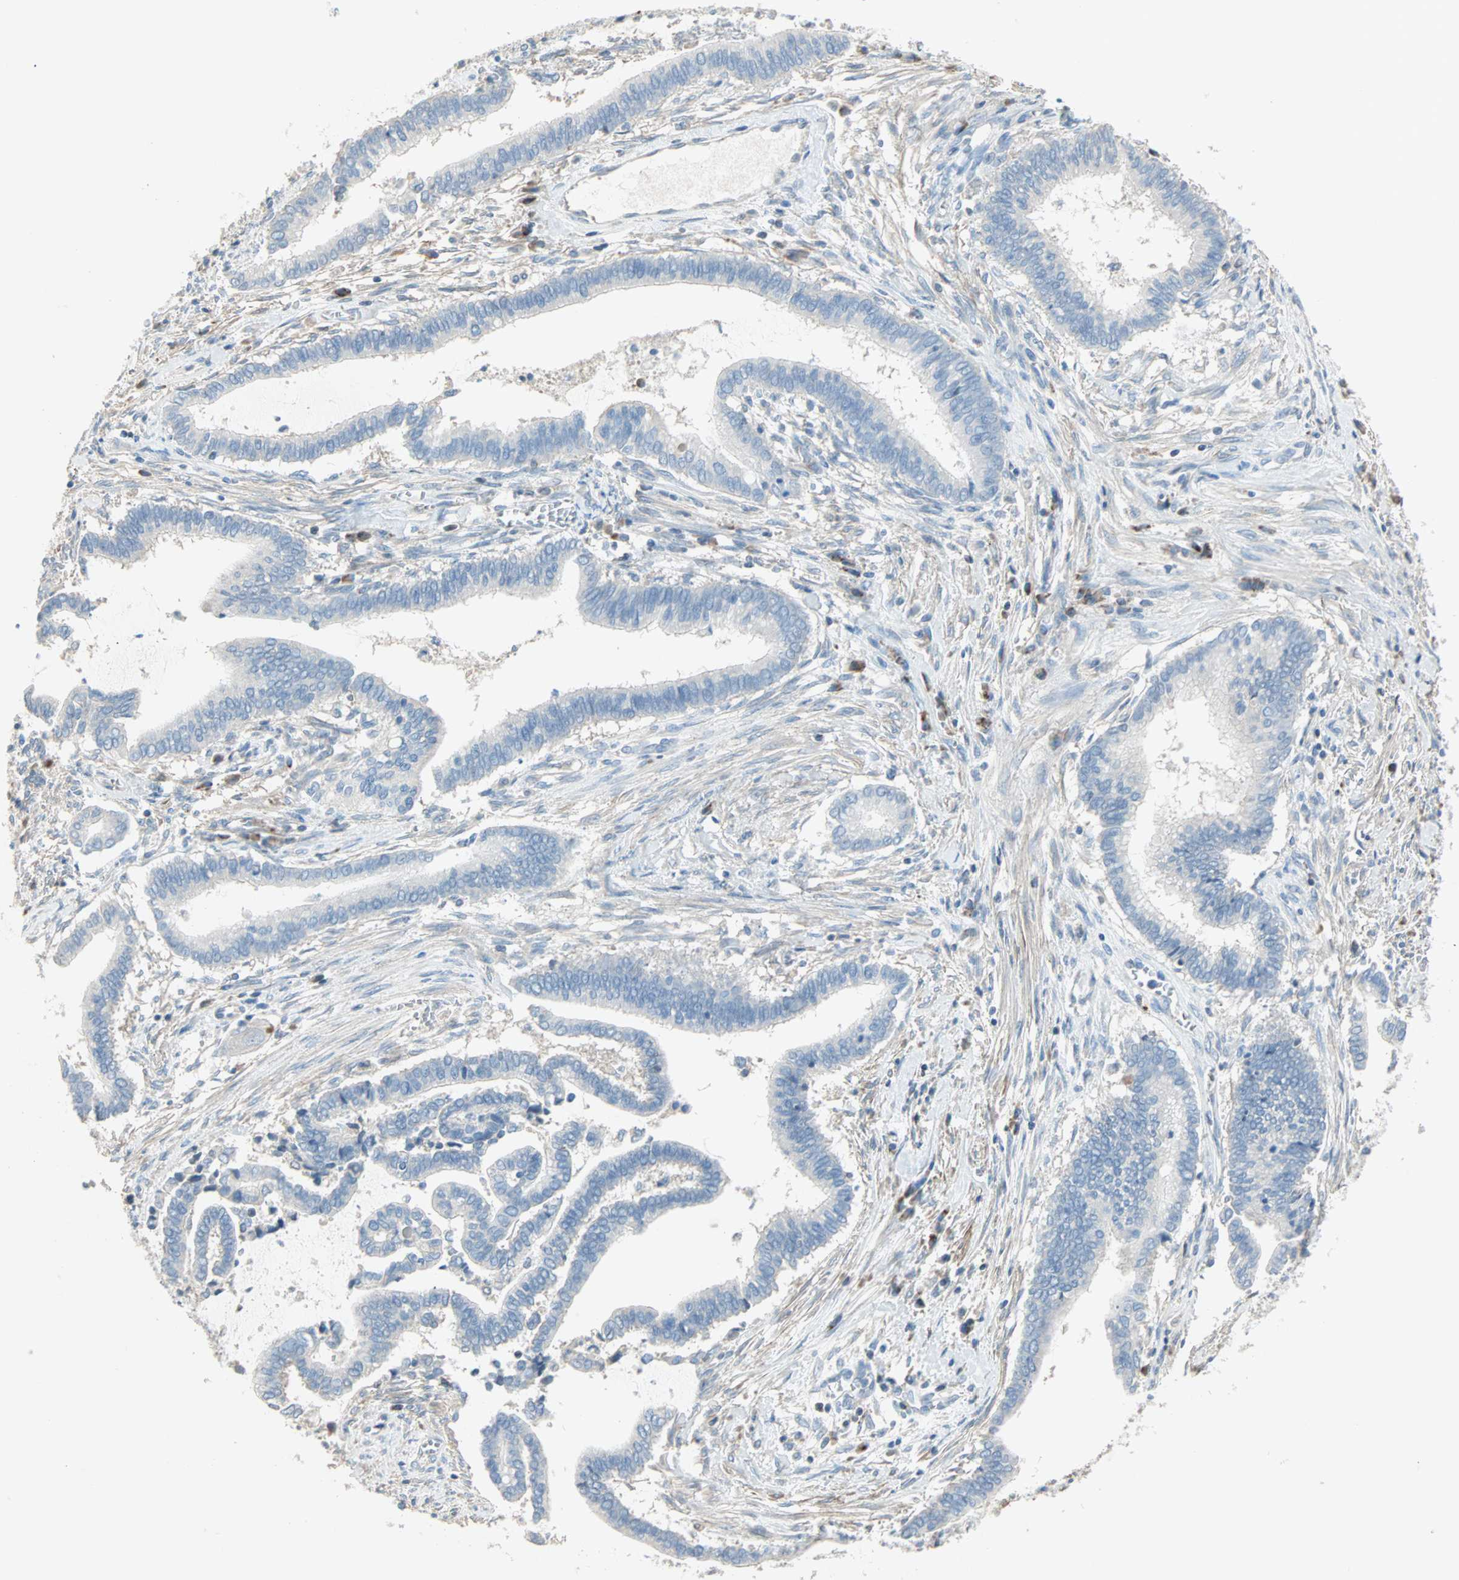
{"staining": {"intensity": "negative", "quantity": "none", "location": "none"}, "tissue": "cervical cancer", "cell_type": "Tumor cells", "image_type": "cancer", "snomed": [{"axis": "morphology", "description": "Adenocarcinoma, NOS"}, {"axis": "topography", "description": "Cervix"}], "caption": "A photomicrograph of adenocarcinoma (cervical) stained for a protein reveals no brown staining in tumor cells.", "gene": "ACVRL1", "patient": {"sex": "female", "age": 44}}